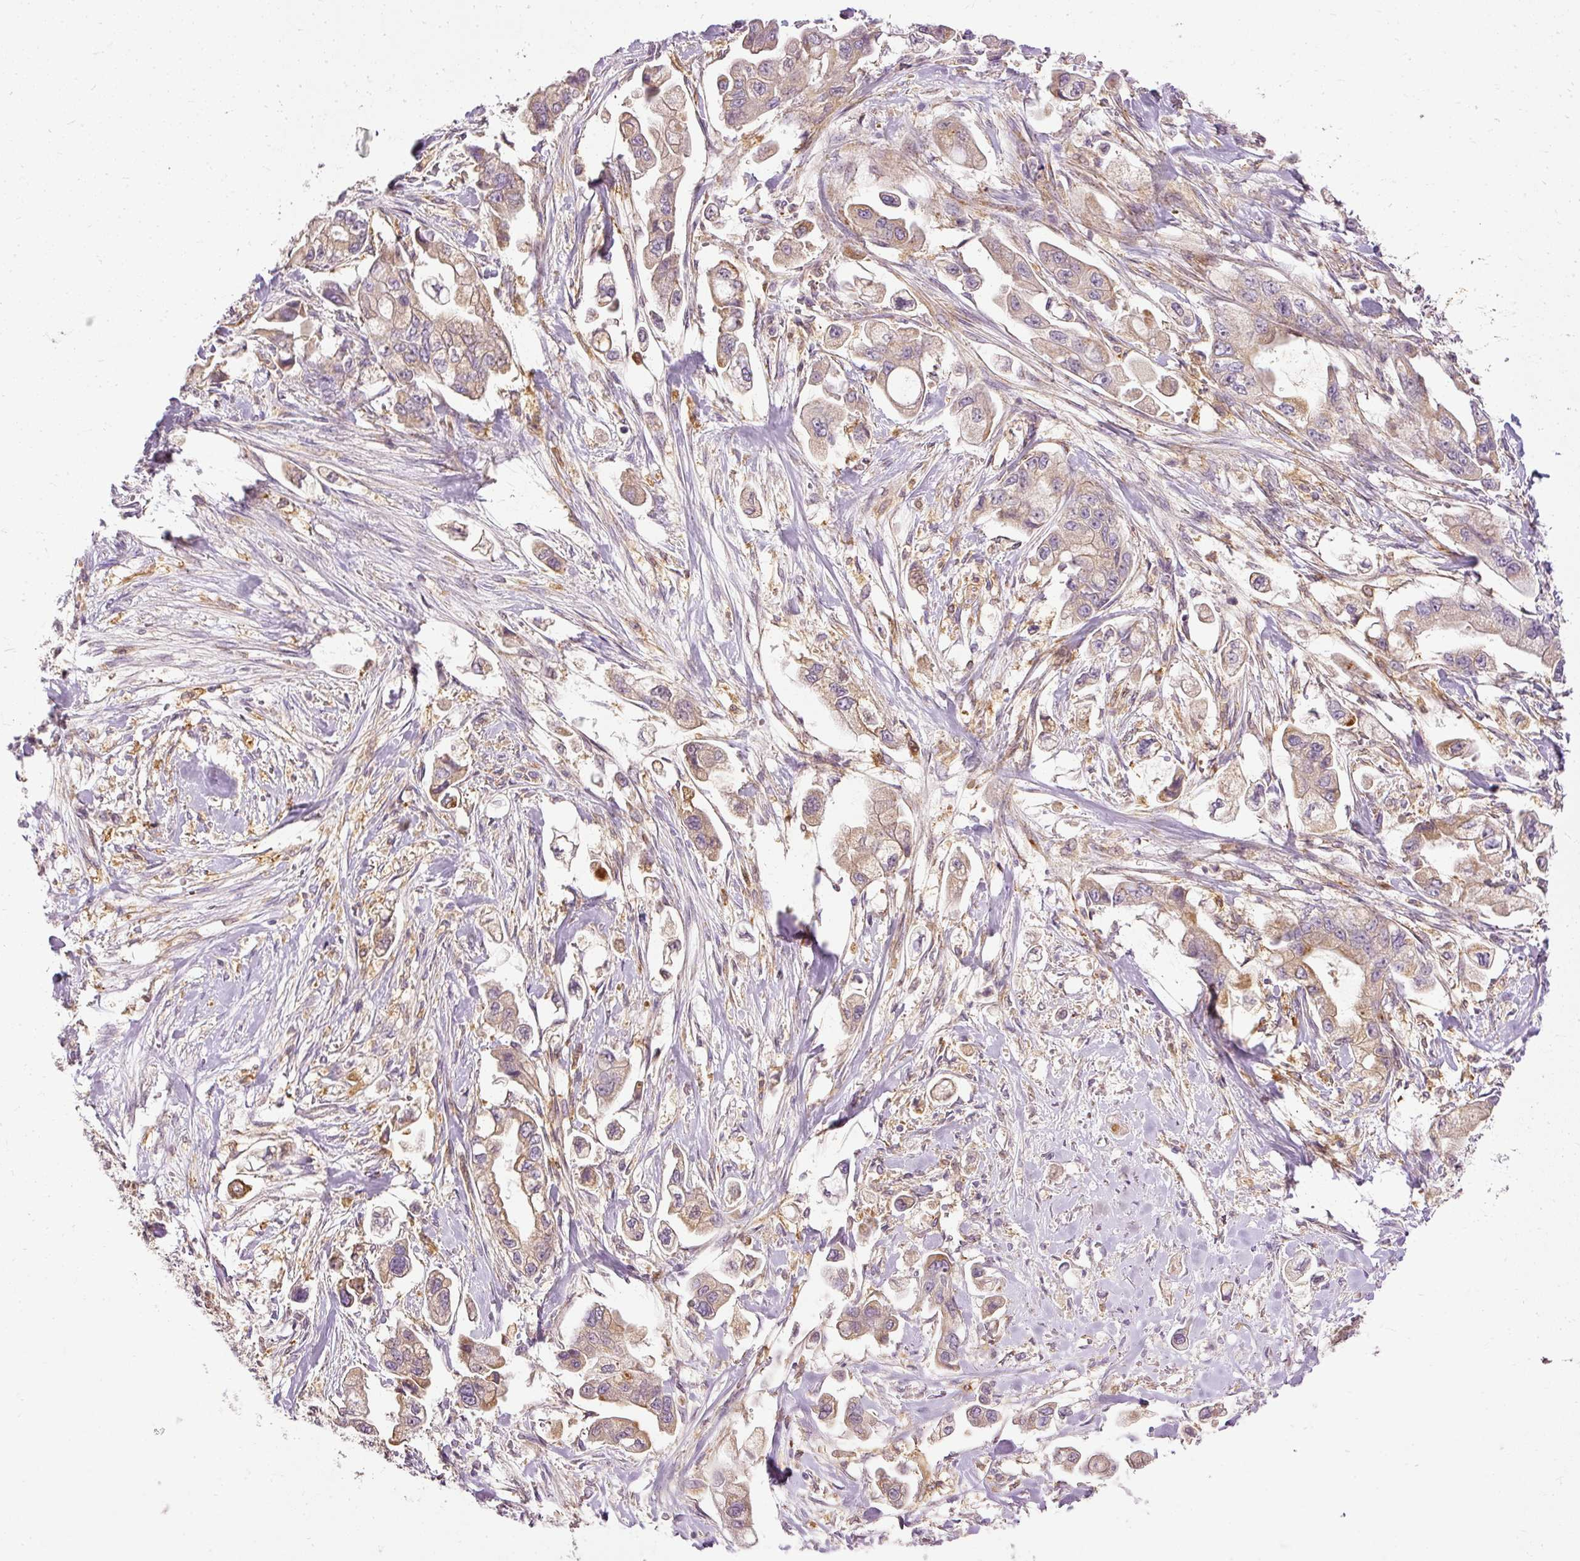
{"staining": {"intensity": "moderate", "quantity": "25%-75%", "location": "cytoplasmic/membranous"}, "tissue": "stomach cancer", "cell_type": "Tumor cells", "image_type": "cancer", "snomed": [{"axis": "morphology", "description": "Adenocarcinoma, NOS"}, {"axis": "topography", "description": "Stomach"}], "caption": "Stomach adenocarcinoma was stained to show a protein in brown. There is medium levels of moderate cytoplasmic/membranous expression in approximately 25%-75% of tumor cells. The staining was performed using DAB to visualize the protein expression in brown, while the nuclei were stained in blue with hematoxylin (Magnification: 20x).", "gene": "ARMH3", "patient": {"sex": "male", "age": 62}}